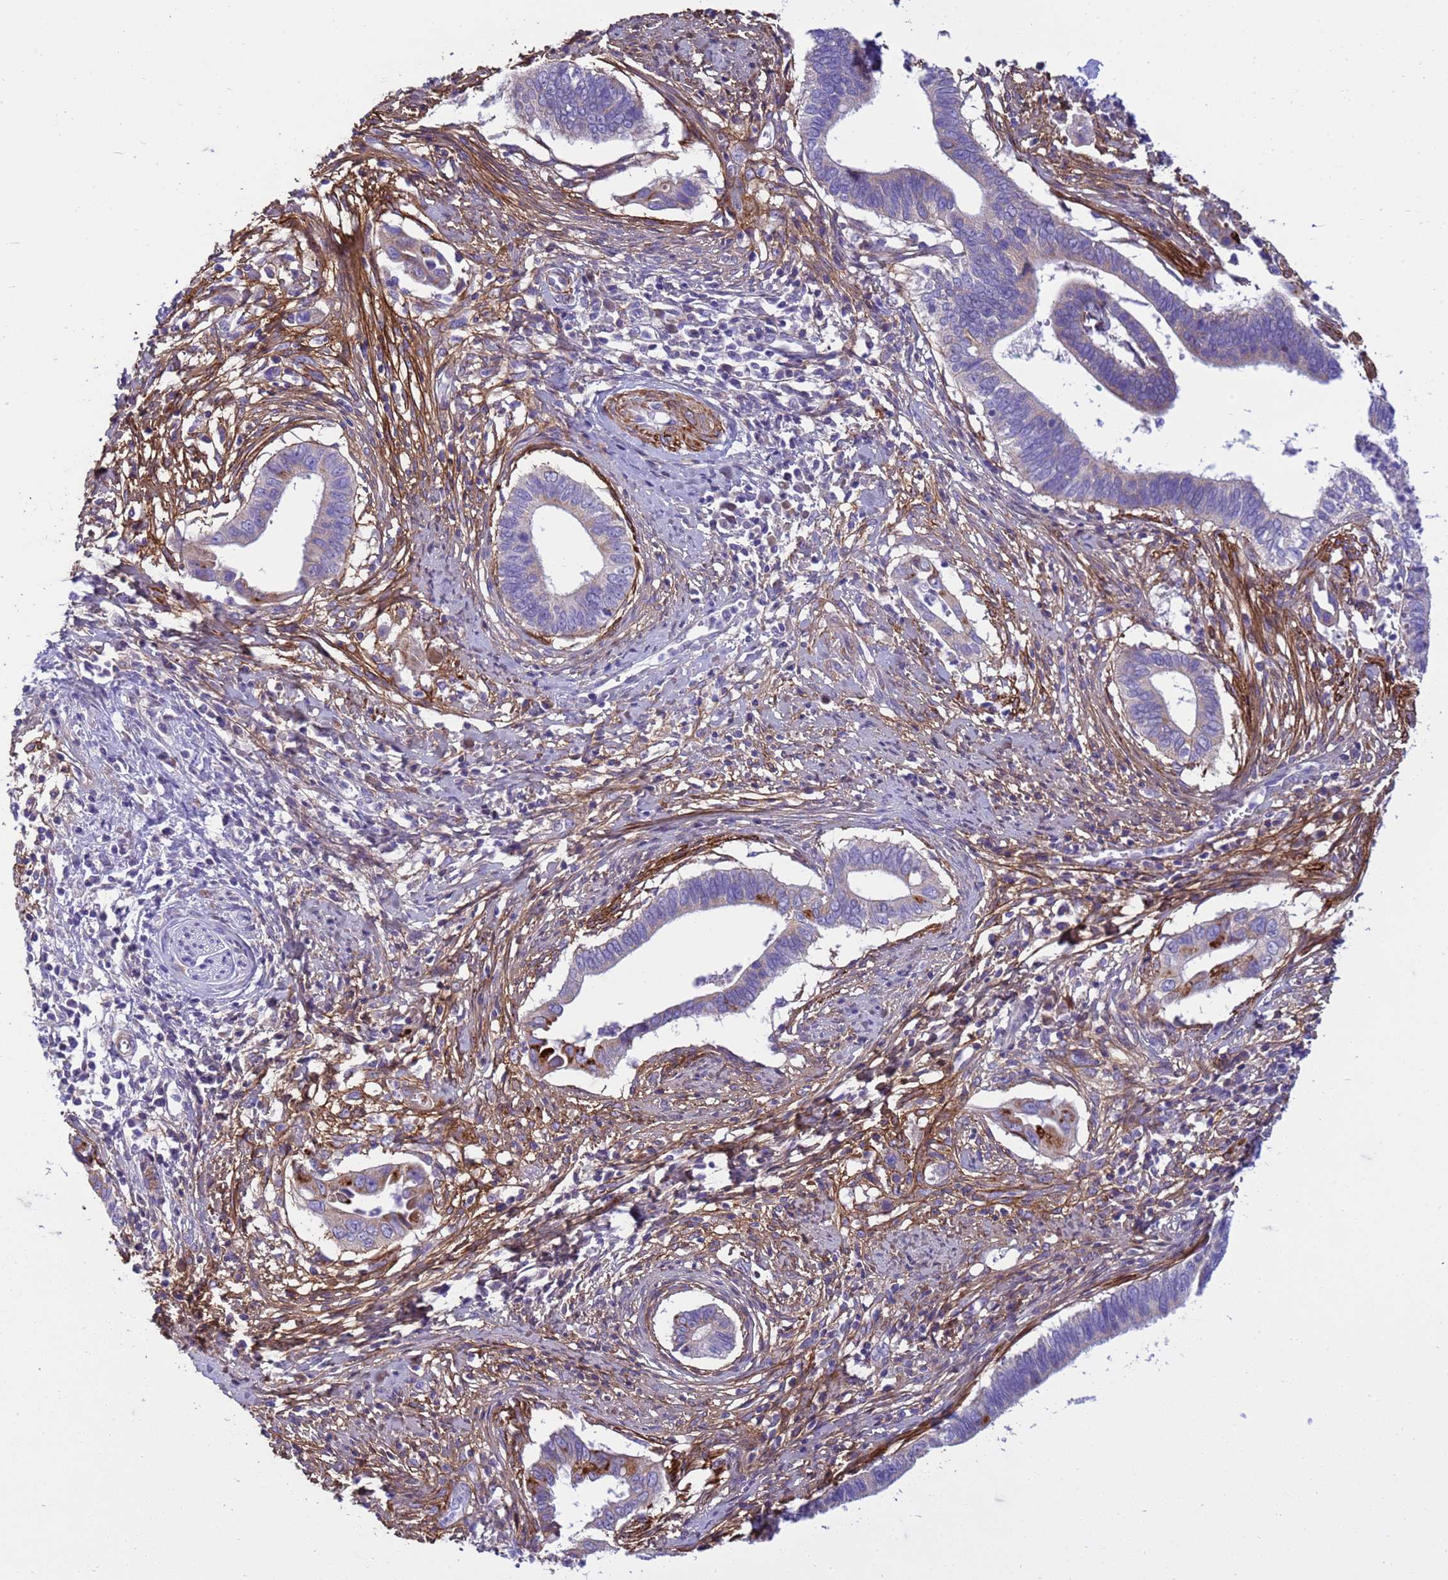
{"staining": {"intensity": "moderate", "quantity": "<25%", "location": "cytoplasmic/membranous"}, "tissue": "cervical cancer", "cell_type": "Tumor cells", "image_type": "cancer", "snomed": [{"axis": "morphology", "description": "Adenocarcinoma, NOS"}, {"axis": "topography", "description": "Cervix"}], "caption": "Immunohistochemistry (DAB (3,3'-diaminobenzidine)) staining of adenocarcinoma (cervical) reveals moderate cytoplasmic/membranous protein staining in about <25% of tumor cells.", "gene": "P2RX7", "patient": {"sex": "female", "age": 42}}